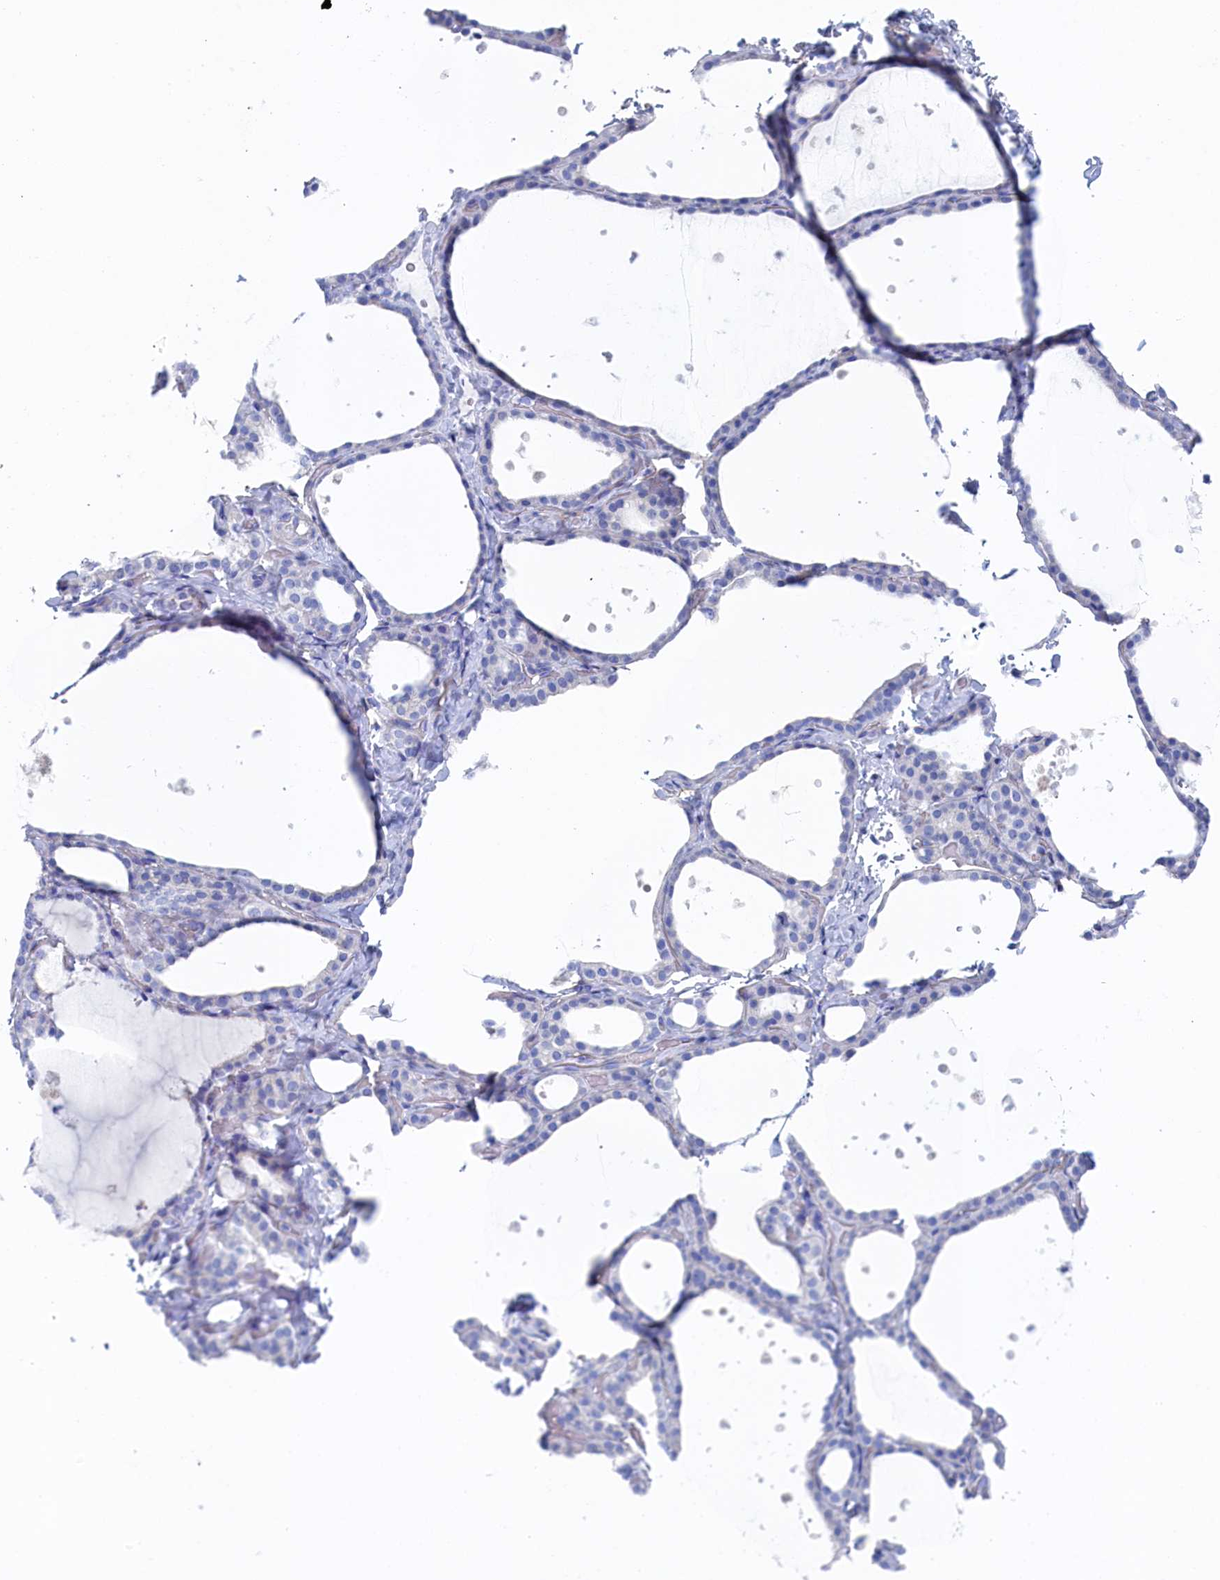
{"staining": {"intensity": "negative", "quantity": "none", "location": "none"}, "tissue": "thyroid gland", "cell_type": "Glandular cells", "image_type": "normal", "snomed": [{"axis": "morphology", "description": "Normal tissue, NOS"}, {"axis": "topography", "description": "Thyroid gland"}], "caption": "Immunohistochemistry of normal human thyroid gland displays no staining in glandular cells.", "gene": "TMOD2", "patient": {"sex": "female", "age": 44}}